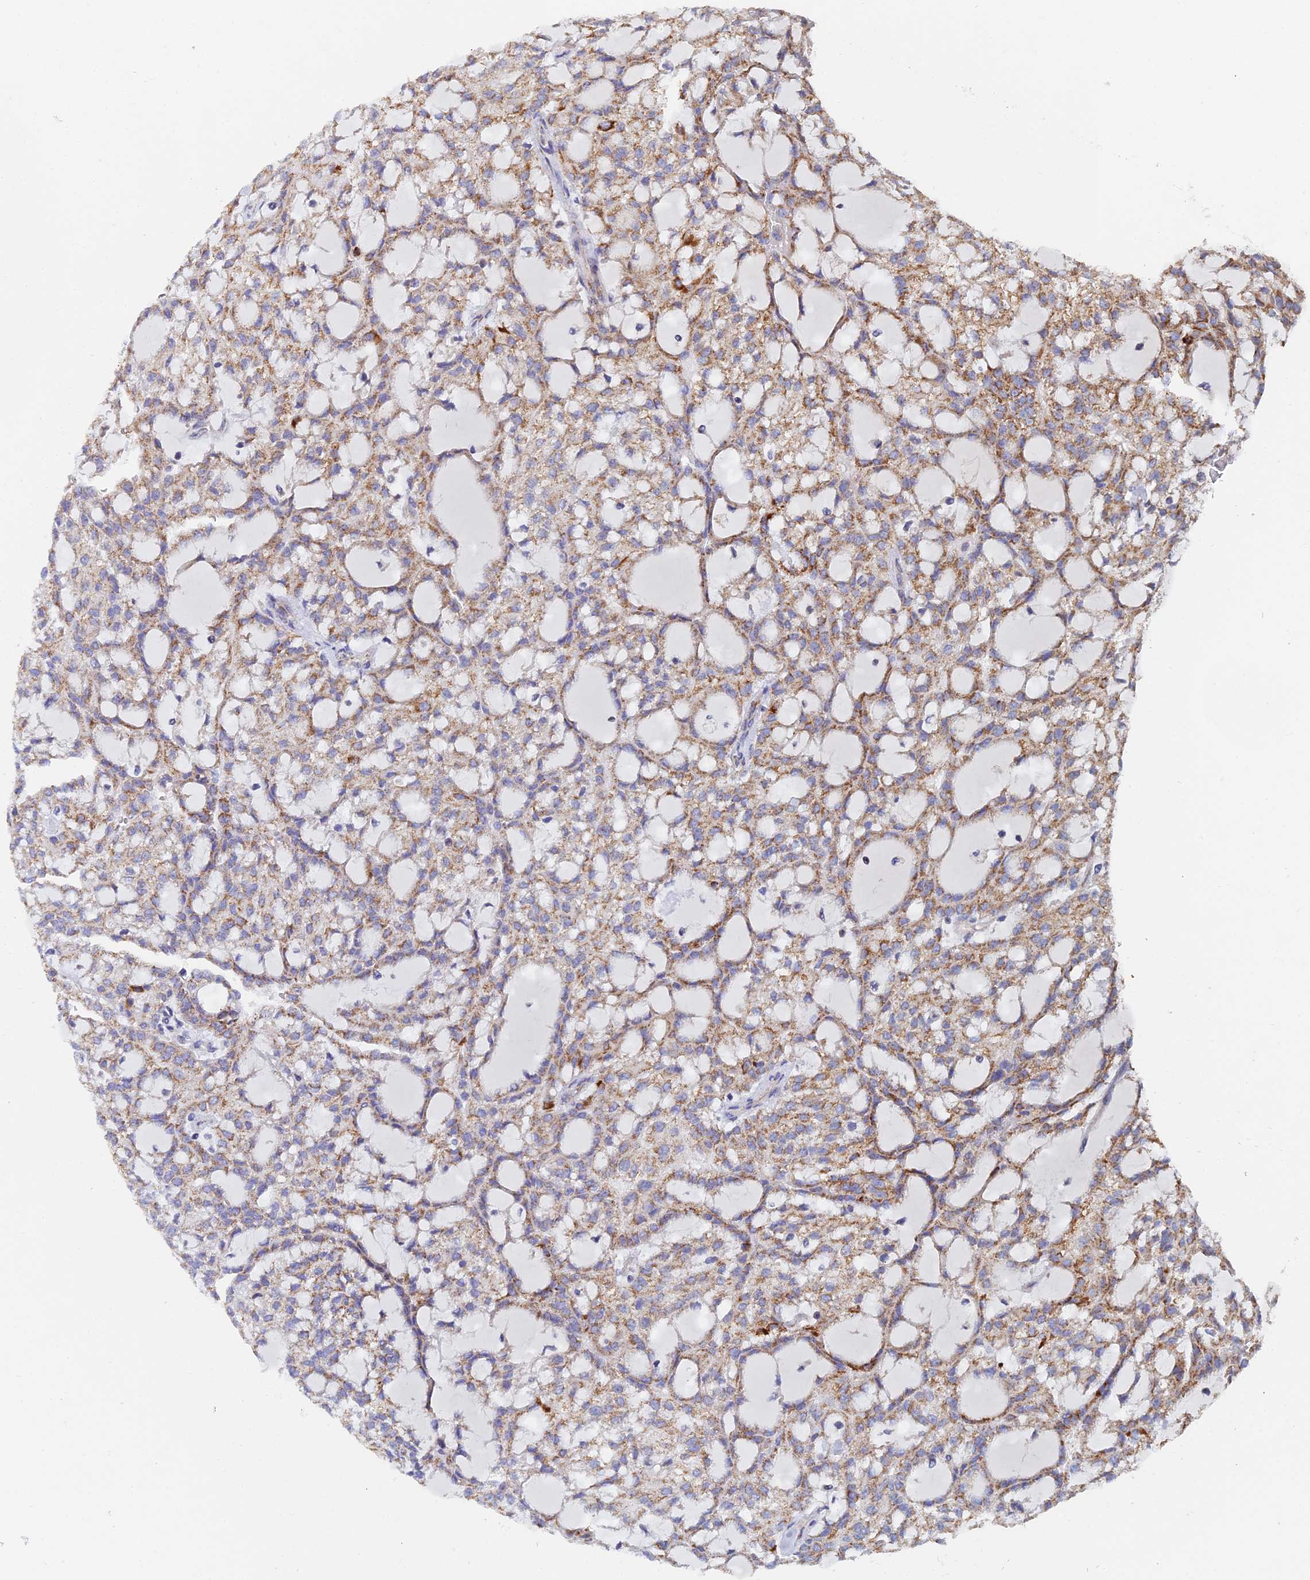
{"staining": {"intensity": "moderate", "quantity": ">75%", "location": "cytoplasmic/membranous"}, "tissue": "renal cancer", "cell_type": "Tumor cells", "image_type": "cancer", "snomed": [{"axis": "morphology", "description": "Adenocarcinoma, NOS"}, {"axis": "topography", "description": "Kidney"}], "caption": "Protein staining displays moderate cytoplasmic/membranous expression in about >75% of tumor cells in renal adenocarcinoma.", "gene": "ECSIT", "patient": {"sex": "male", "age": 63}}